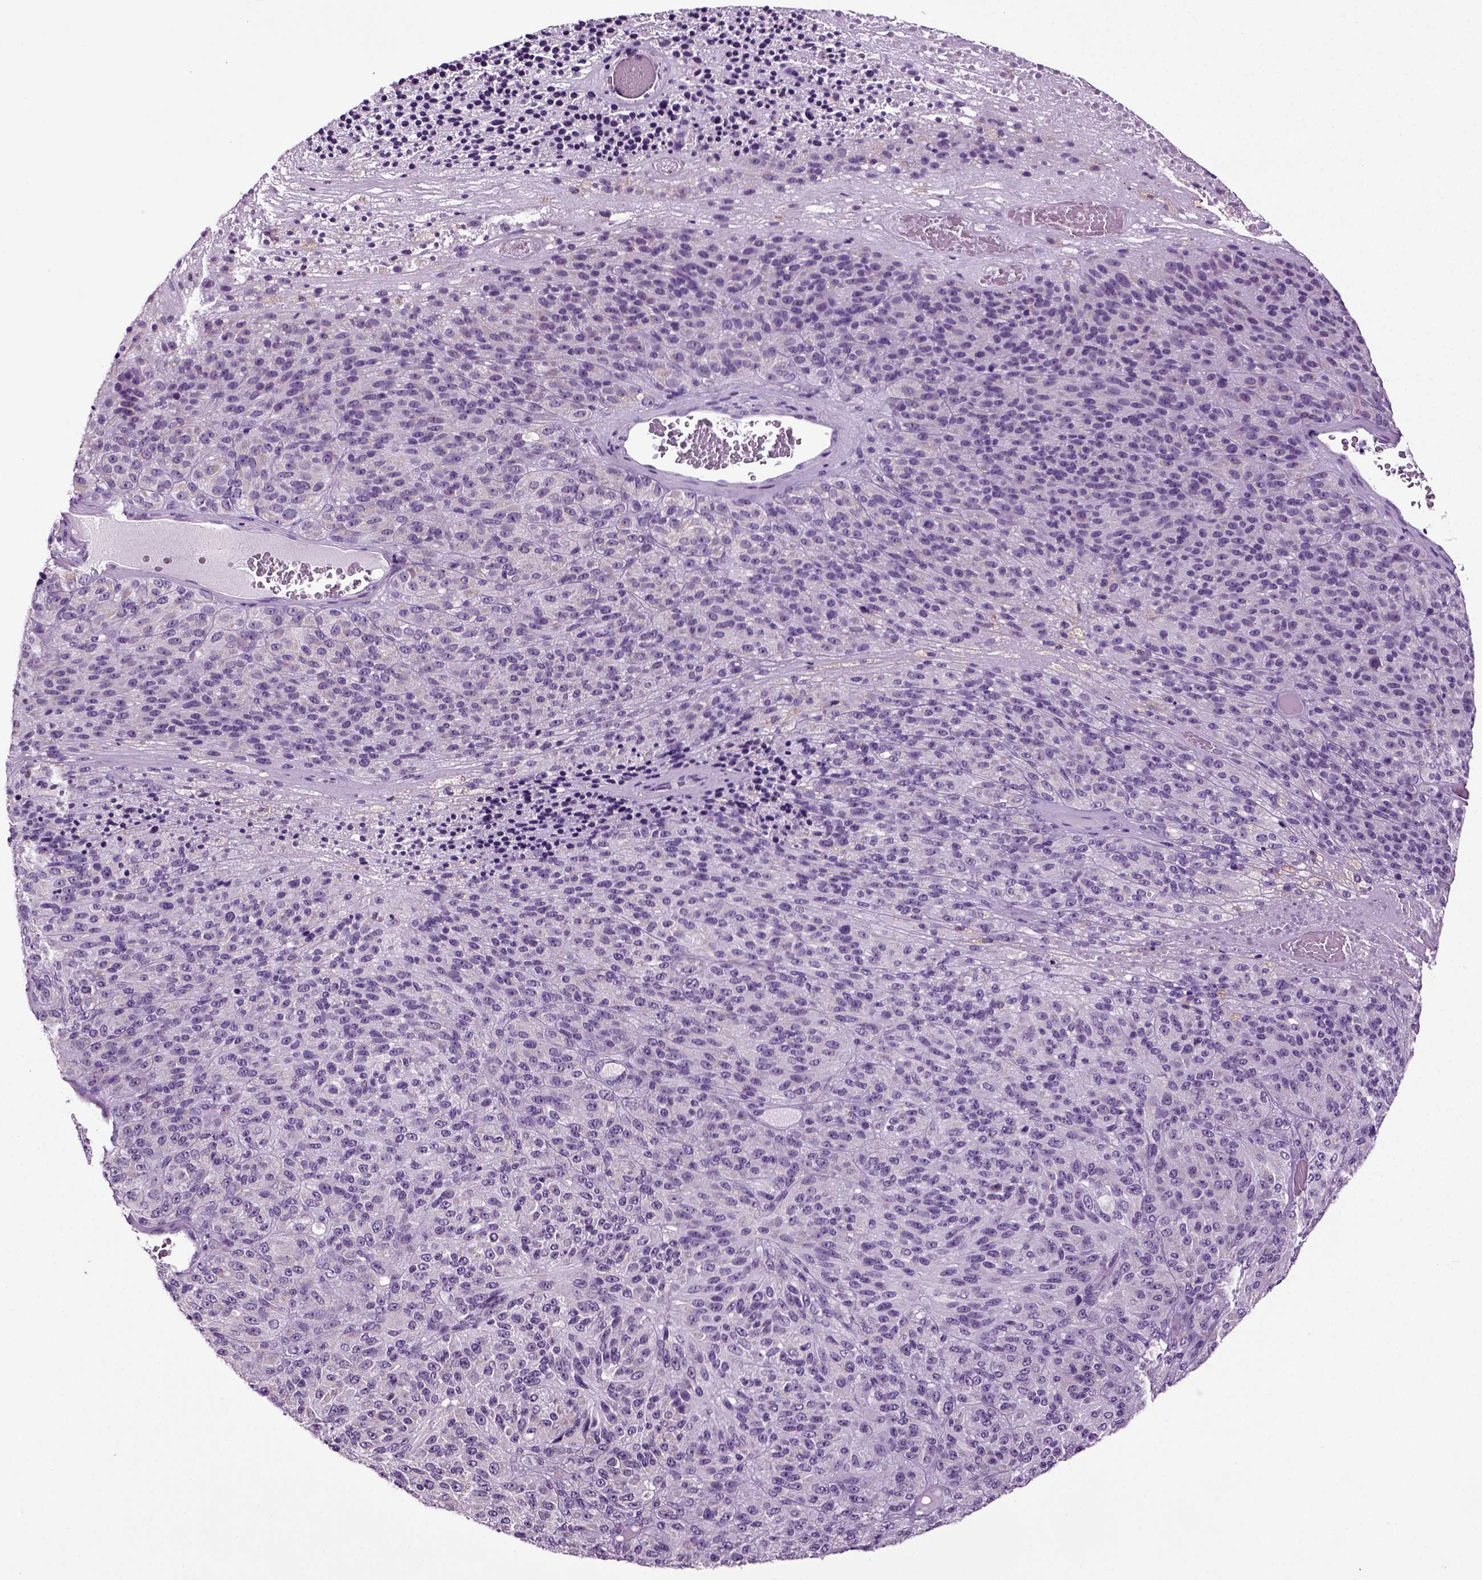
{"staining": {"intensity": "negative", "quantity": "none", "location": "none"}, "tissue": "melanoma", "cell_type": "Tumor cells", "image_type": "cancer", "snomed": [{"axis": "morphology", "description": "Malignant melanoma, Metastatic site"}, {"axis": "topography", "description": "Brain"}], "caption": "DAB immunohistochemical staining of human malignant melanoma (metastatic site) shows no significant staining in tumor cells. (Stains: DAB immunohistochemistry (IHC) with hematoxylin counter stain, Microscopy: brightfield microscopy at high magnification).", "gene": "DNAH10", "patient": {"sex": "female", "age": 56}}